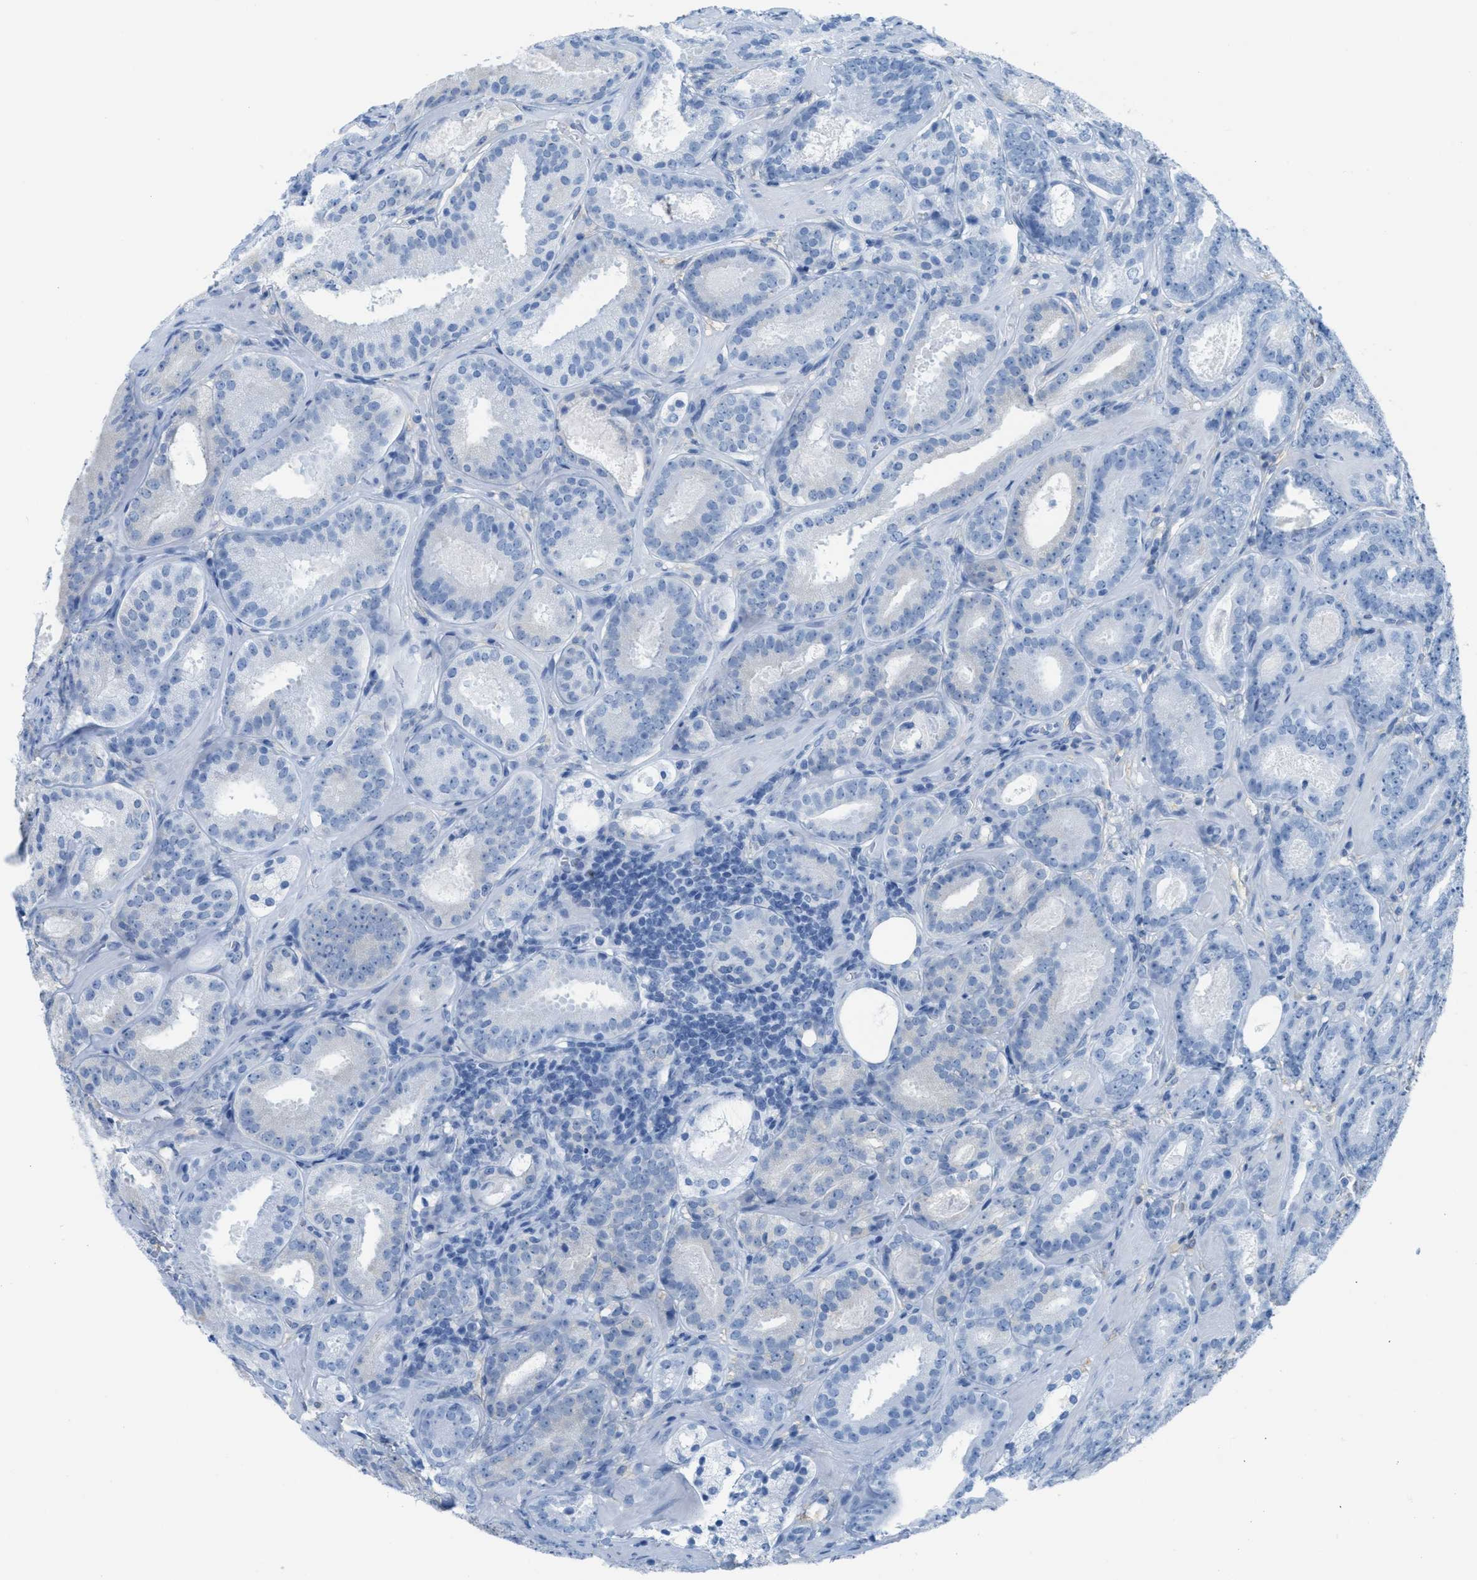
{"staining": {"intensity": "negative", "quantity": "none", "location": "none"}, "tissue": "prostate cancer", "cell_type": "Tumor cells", "image_type": "cancer", "snomed": [{"axis": "morphology", "description": "Adenocarcinoma, Low grade"}, {"axis": "topography", "description": "Prostate"}], "caption": "High magnification brightfield microscopy of prostate adenocarcinoma (low-grade) stained with DAB (brown) and counterstained with hematoxylin (blue): tumor cells show no significant expression.", "gene": "ASGR1", "patient": {"sex": "male", "age": 69}}